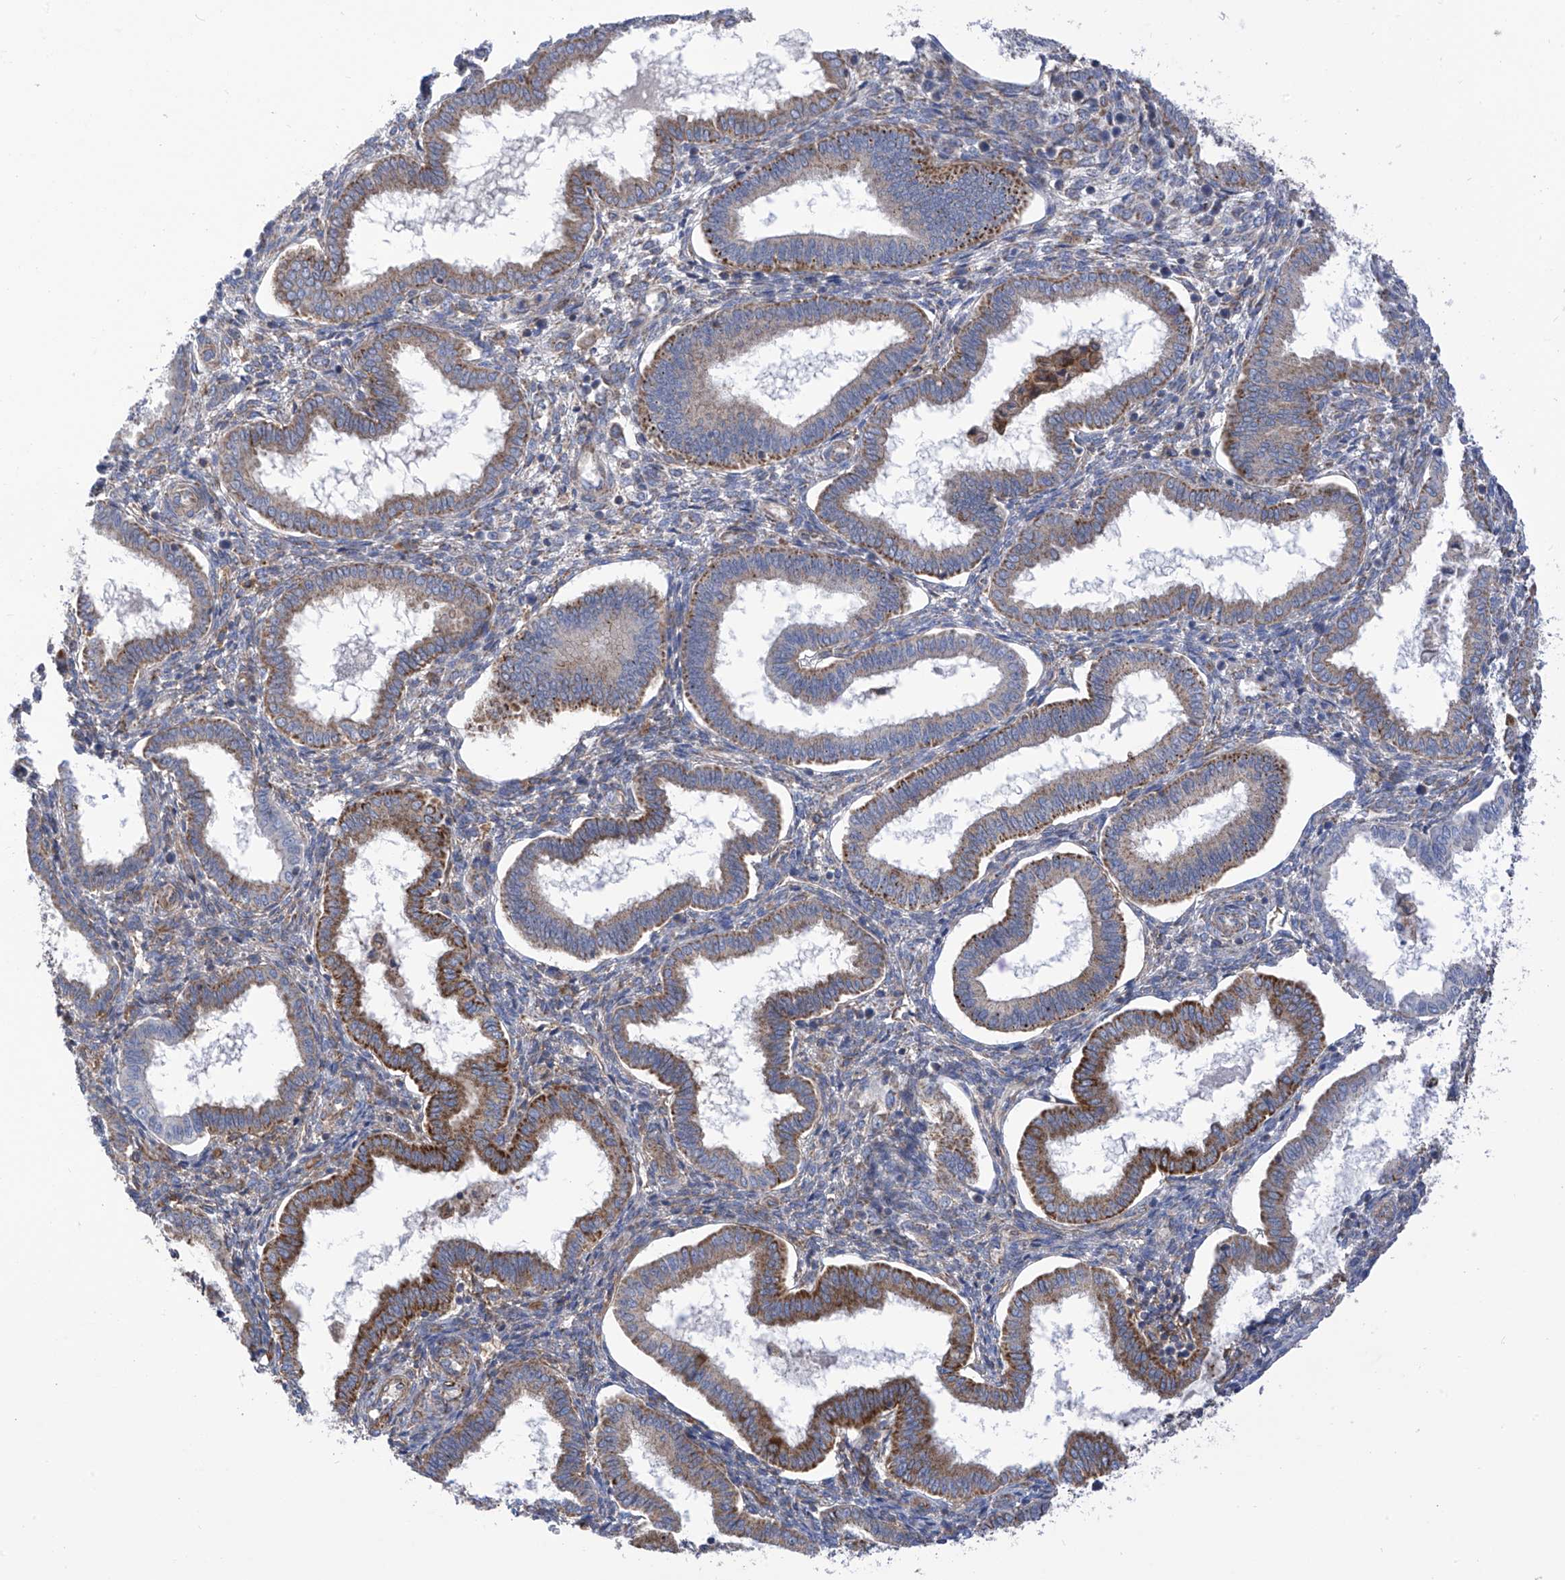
{"staining": {"intensity": "negative", "quantity": "none", "location": "none"}, "tissue": "endometrium", "cell_type": "Cells in endometrial stroma", "image_type": "normal", "snomed": [{"axis": "morphology", "description": "Normal tissue, NOS"}, {"axis": "topography", "description": "Endometrium"}], "caption": "IHC image of unremarkable endometrium stained for a protein (brown), which exhibits no positivity in cells in endometrial stroma. (Brightfield microscopy of DAB immunohistochemistry (IHC) at high magnification).", "gene": "P2RX7", "patient": {"sex": "female", "age": 24}}